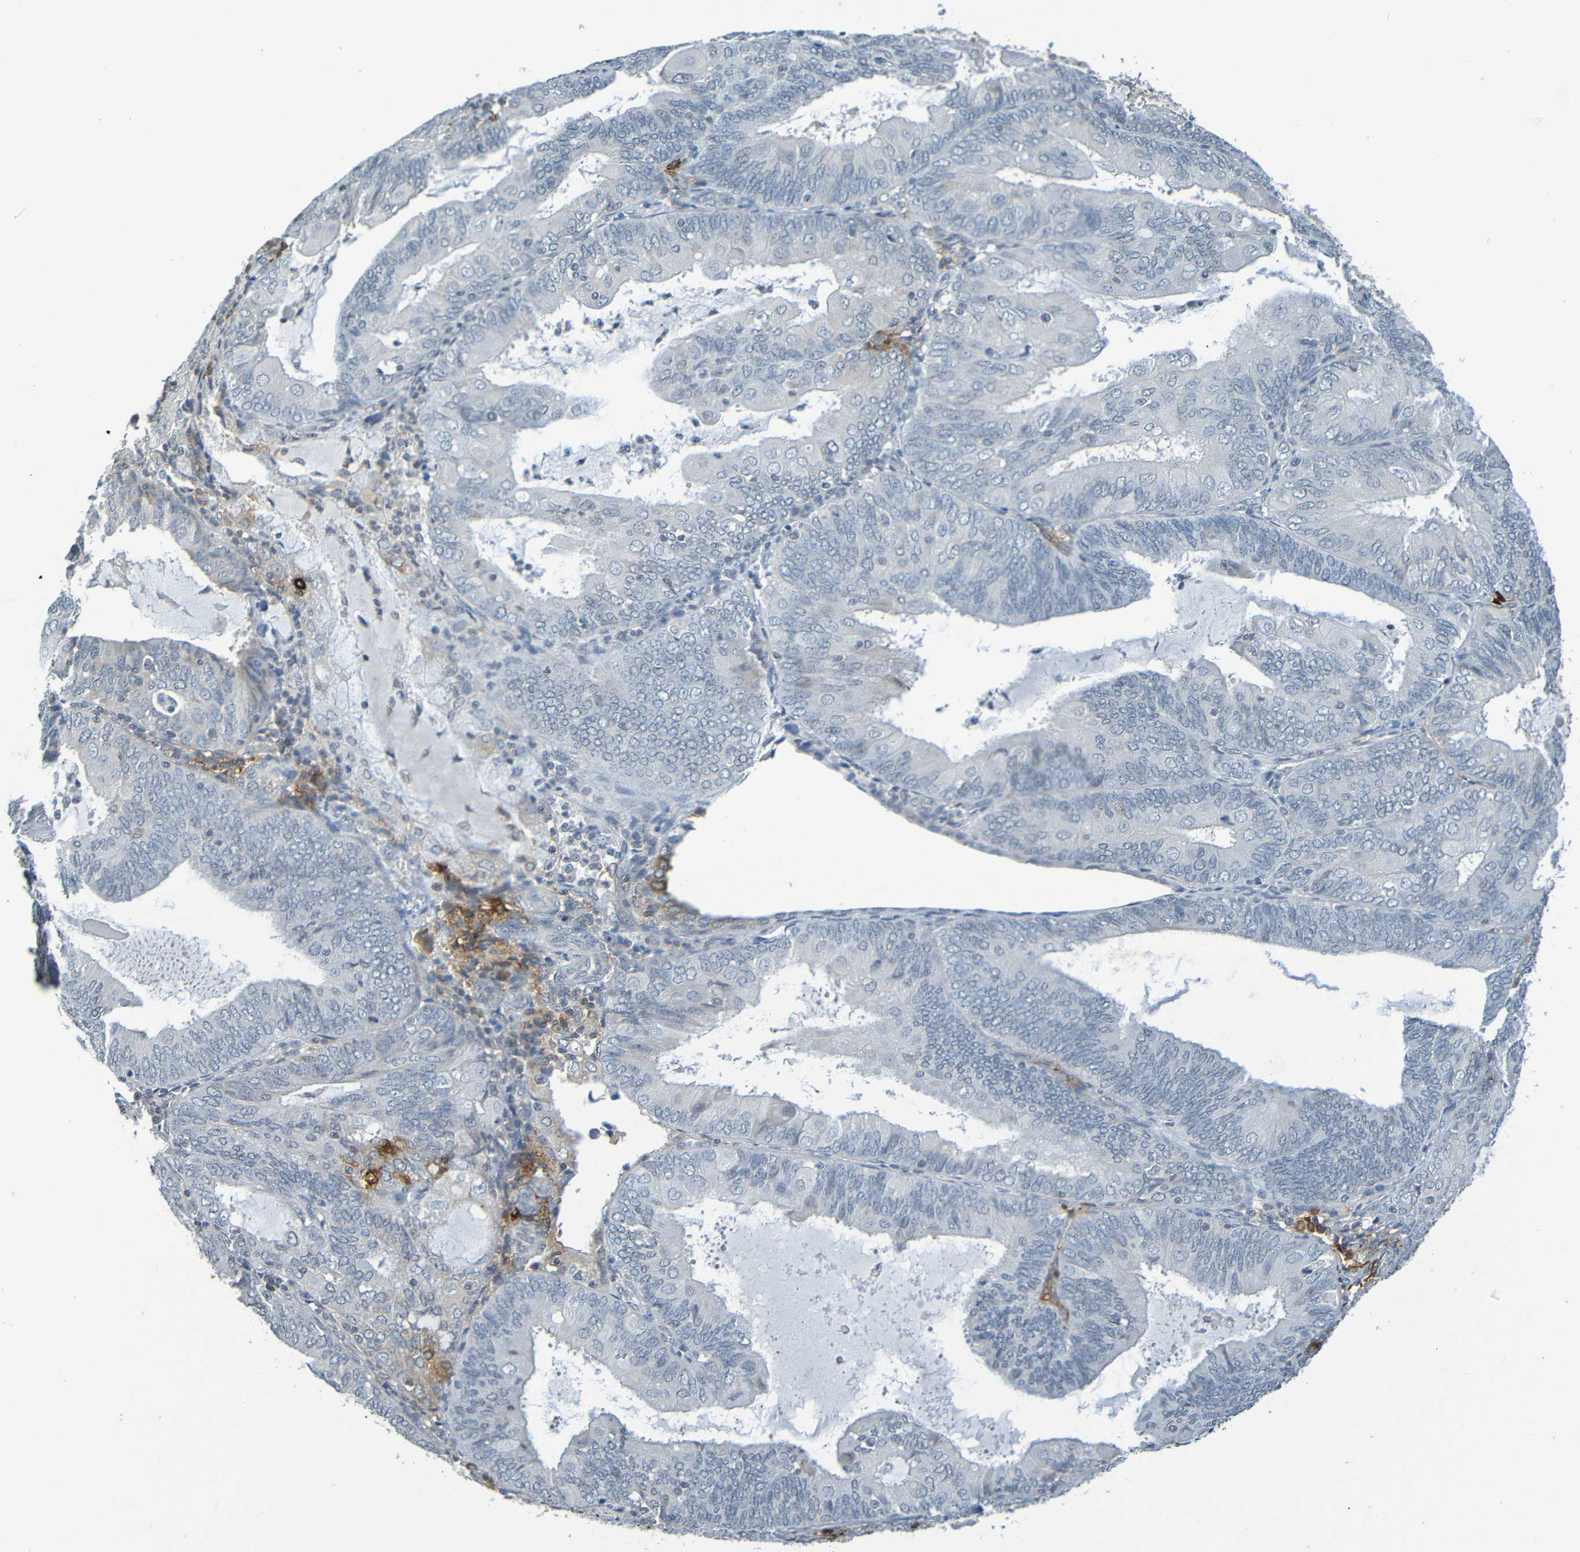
{"staining": {"intensity": "negative", "quantity": "none", "location": "none"}, "tissue": "endometrial cancer", "cell_type": "Tumor cells", "image_type": "cancer", "snomed": [{"axis": "morphology", "description": "Adenocarcinoma, NOS"}, {"axis": "topography", "description": "Endometrium"}], "caption": "Immunohistochemical staining of human endometrial adenocarcinoma reveals no significant staining in tumor cells.", "gene": "C3AR1", "patient": {"sex": "female", "age": 81}}